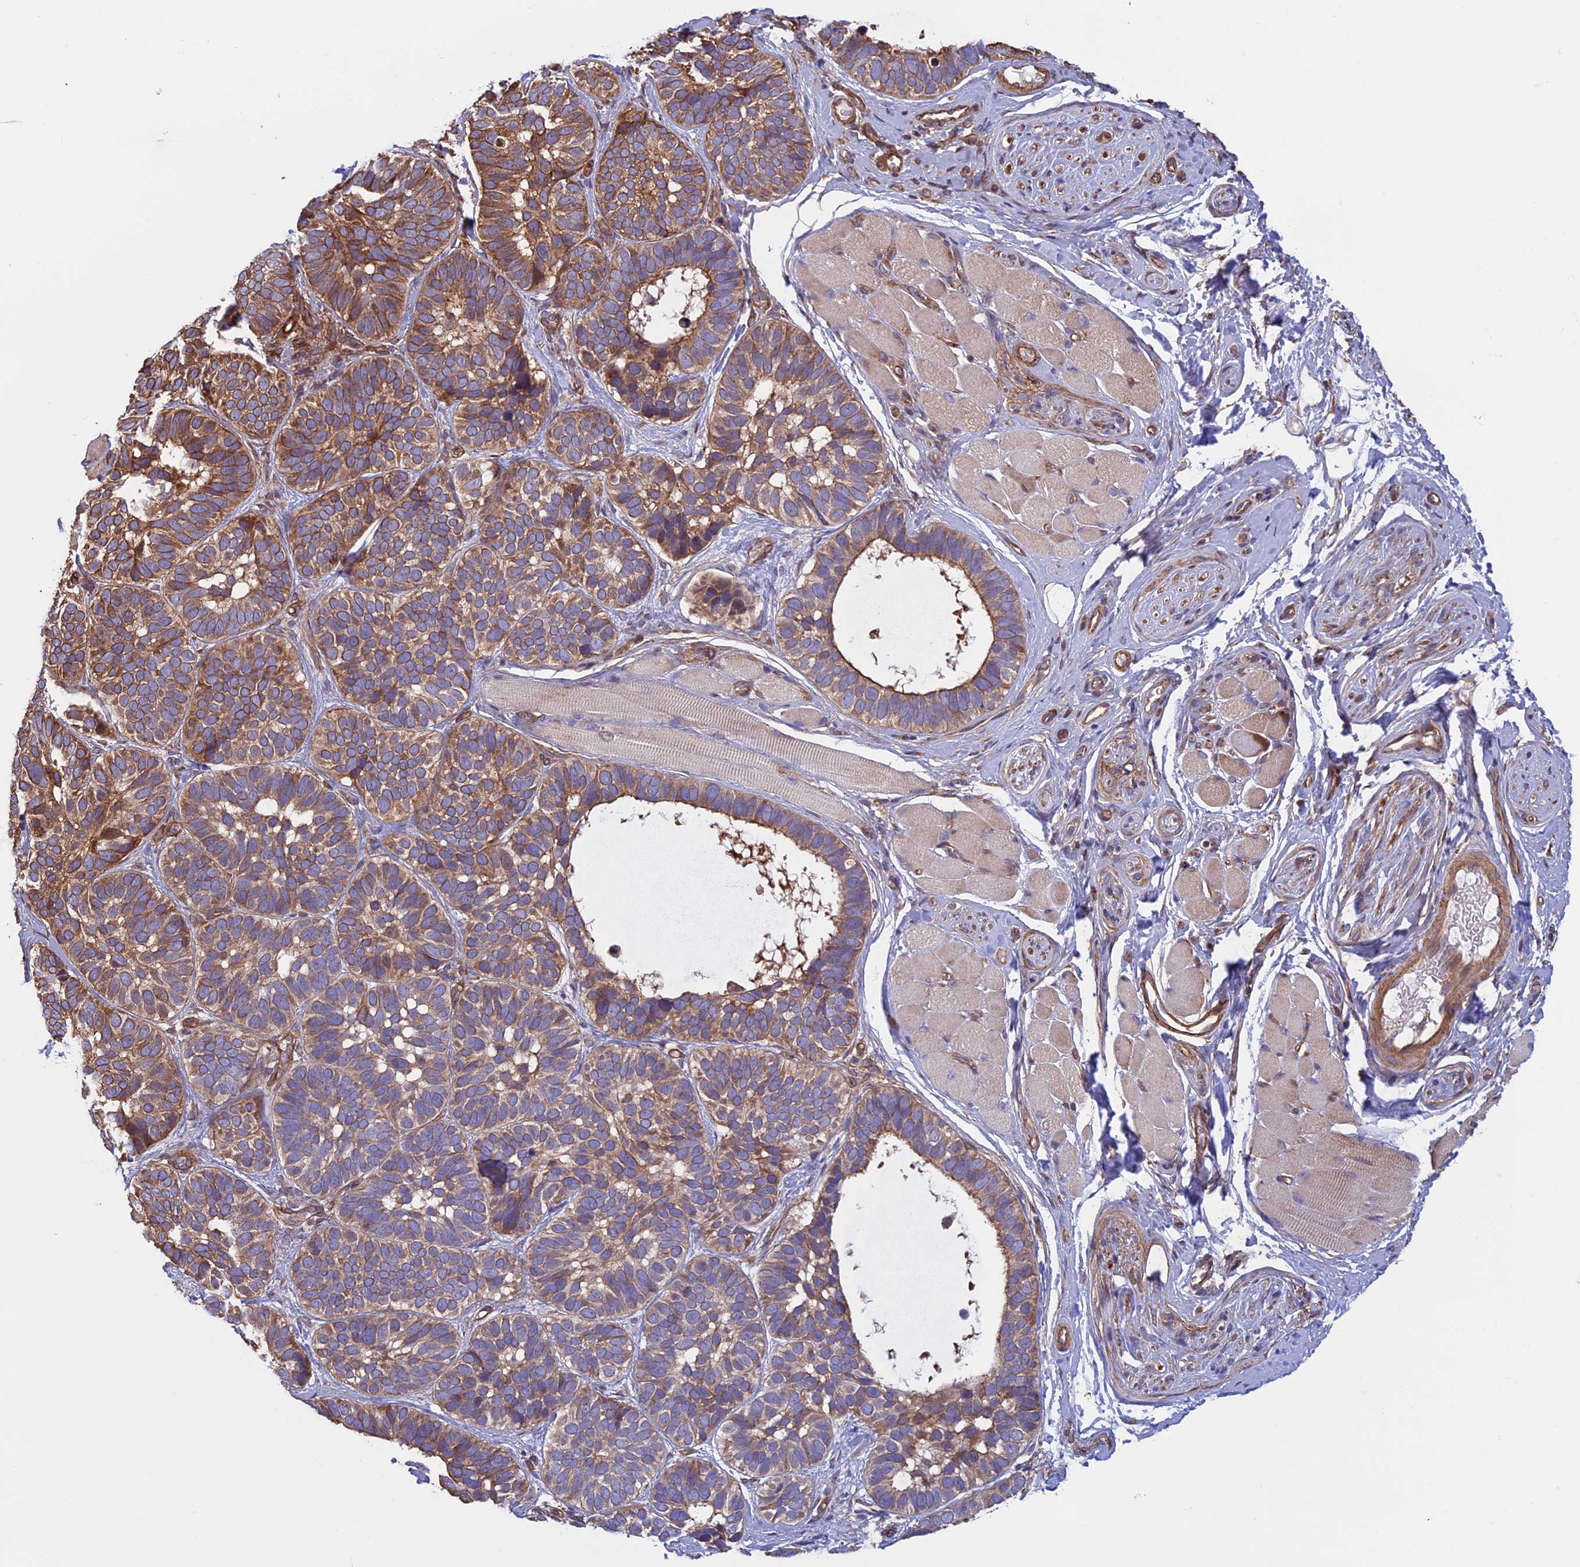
{"staining": {"intensity": "moderate", "quantity": ">75%", "location": "cytoplasmic/membranous"}, "tissue": "skin cancer", "cell_type": "Tumor cells", "image_type": "cancer", "snomed": [{"axis": "morphology", "description": "Basal cell carcinoma"}, {"axis": "topography", "description": "Skin"}], "caption": "A brown stain highlights moderate cytoplasmic/membranous staining of a protein in basal cell carcinoma (skin) tumor cells. The staining is performed using DAB brown chromogen to label protein expression. The nuclei are counter-stained blue using hematoxylin.", "gene": "CCDC8", "patient": {"sex": "male", "age": 62}}